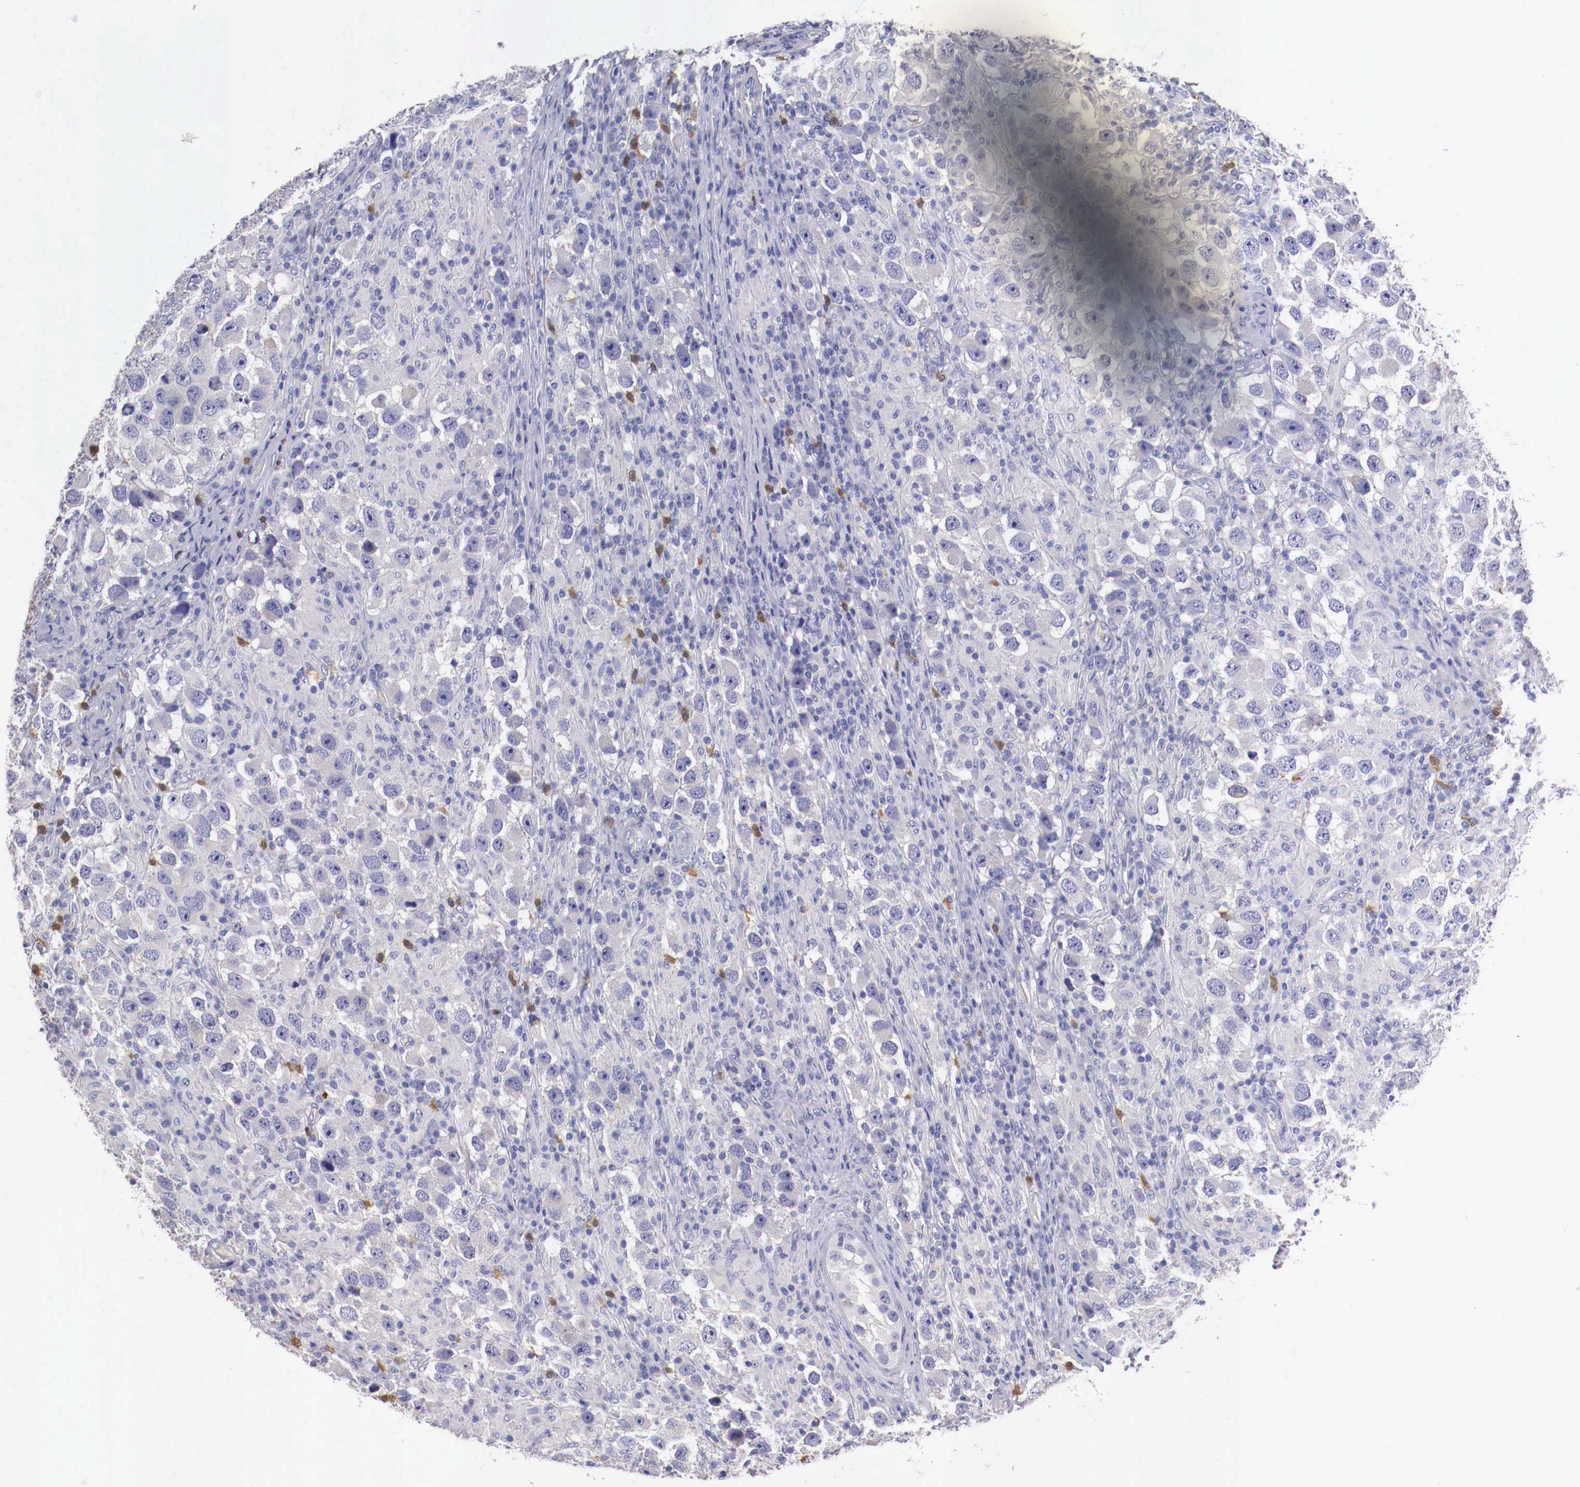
{"staining": {"intensity": "negative", "quantity": "none", "location": "none"}, "tissue": "testis cancer", "cell_type": "Tumor cells", "image_type": "cancer", "snomed": [{"axis": "morphology", "description": "Carcinoma, Embryonal, NOS"}, {"axis": "topography", "description": "Testis"}], "caption": "Testis cancer was stained to show a protein in brown. There is no significant staining in tumor cells.", "gene": "PITPNA", "patient": {"sex": "male", "age": 21}}